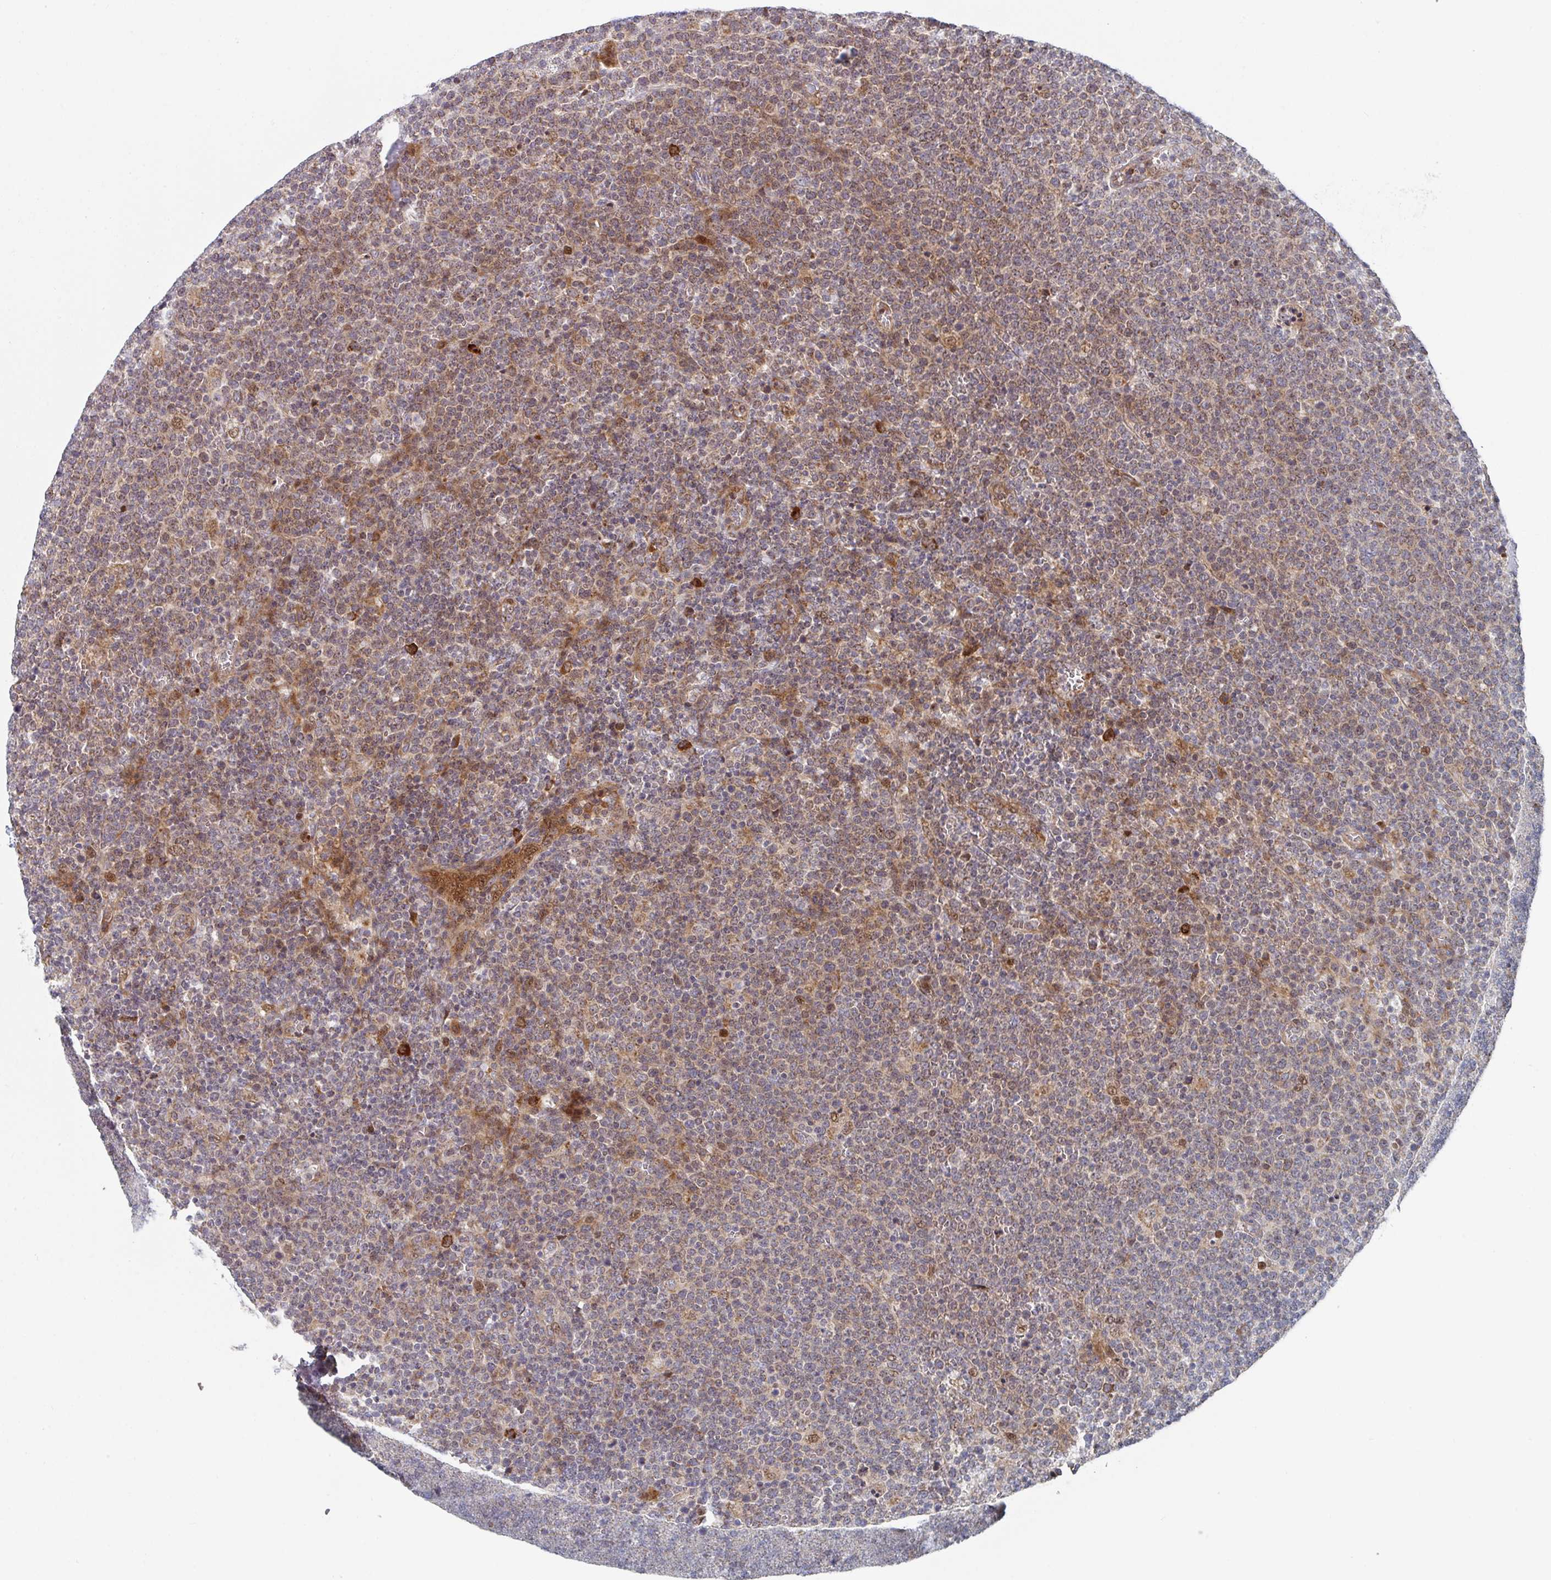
{"staining": {"intensity": "moderate", "quantity": "25%-75%", "location": "cytoplasmic/membranous"}, "tissue": "lymphoma", "cell_type": "Tumor cells", "image_type": "cancer", "snomed": [{"axis": "morphology", "description": "Malignant lymphoma, non-Hodgkin's type, High grade"}, {"axis": "topography", "description": "Lymph node"}], "caption": "An image showing moderate cytoplasmic/membranous expression in approximately 25%-75% of tumor cells in high-grade malignant lymphoma, non-Hodgkin's type, as visualized by brown immunohistochemical staining.", "gene": "ZNF644", "patient": {"sex": "male", "age": 61}}